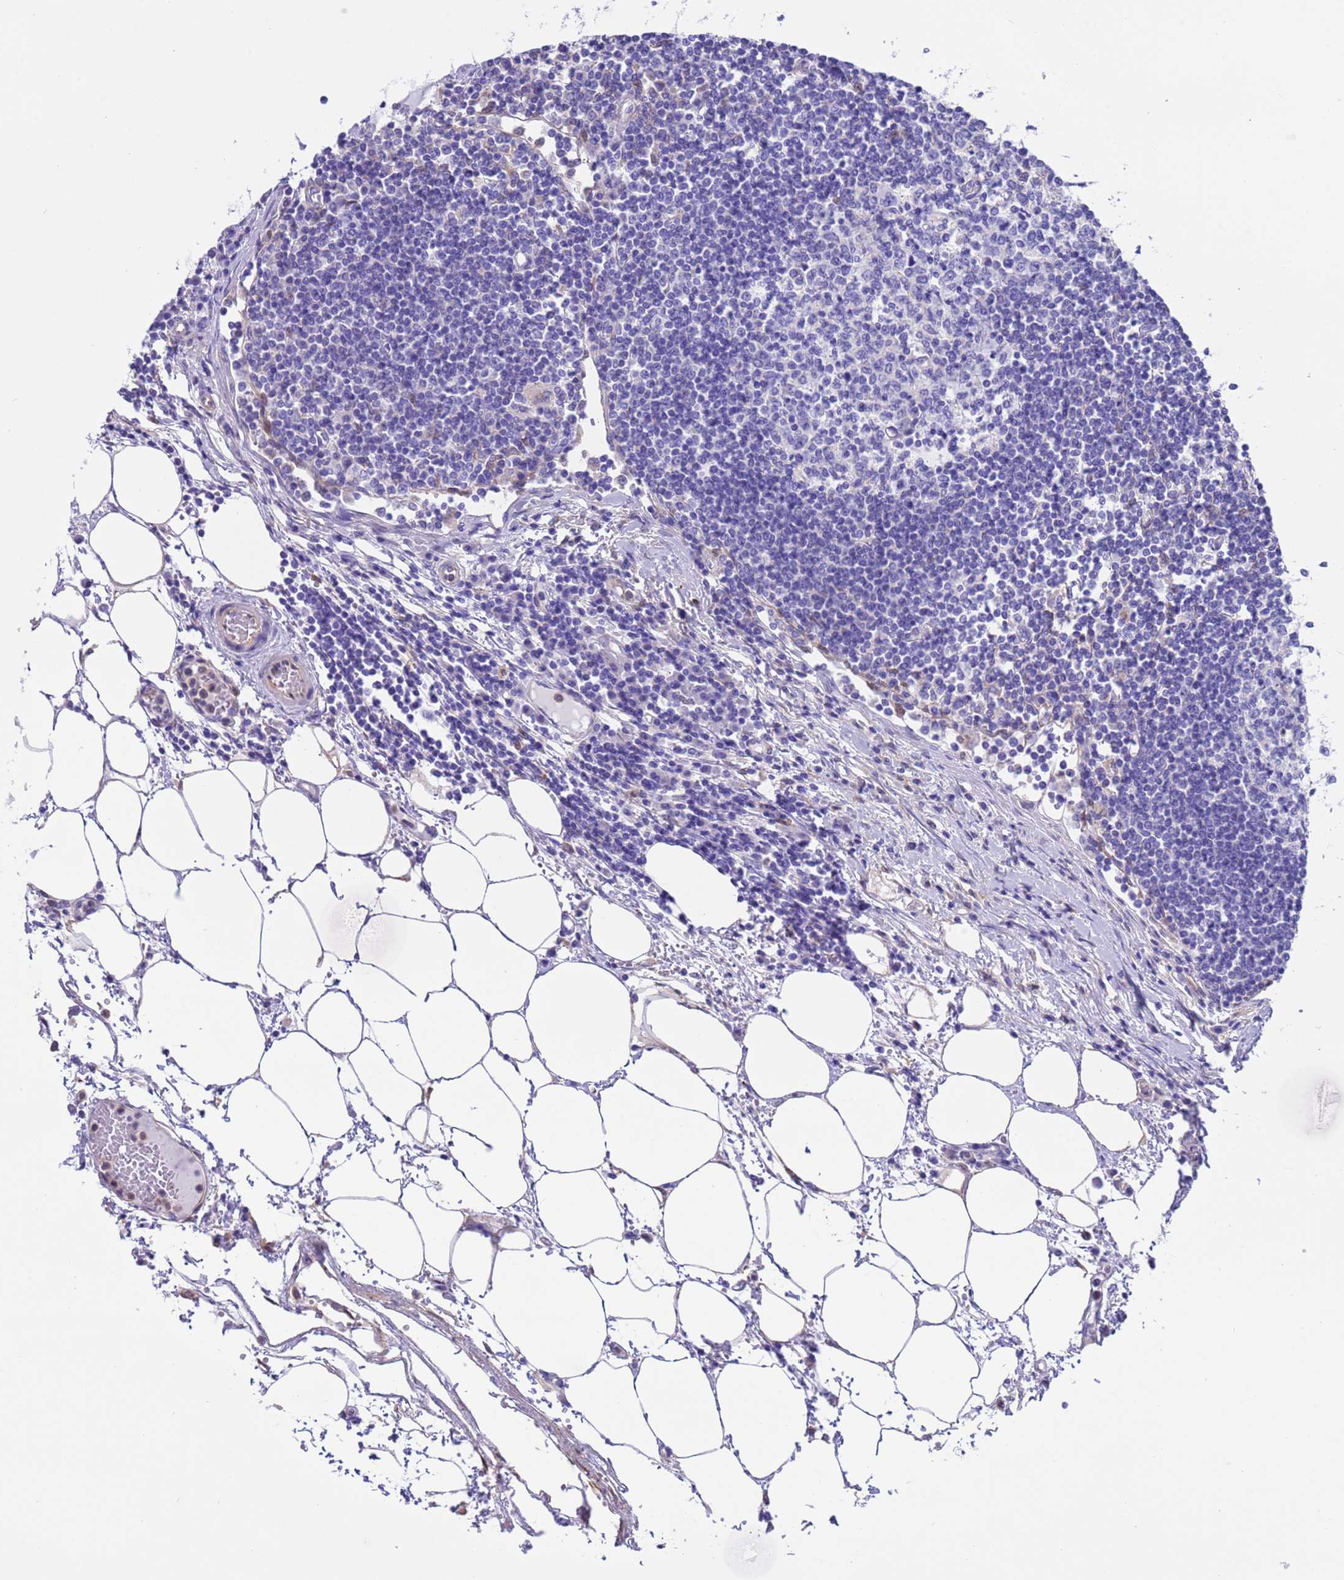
{"staining": {"intensity": "negative", "quantity": "none", "location": "none"}, "tissue": "lymph node", "cell_type": "Germinal center cells", "image_type": "normal", "snomed": [{"axis": "morphology", "description": "Adenocarcinoma, NOS"}, {"axis": "topography", "description": "Lymph node"}], "caption": "Unremarkable lymph node was stained to show a protein in brown. There is no significant expression in germinal center cells.", "gene": "C6orf47", "patient": {"sex": "female", "age": 62}}